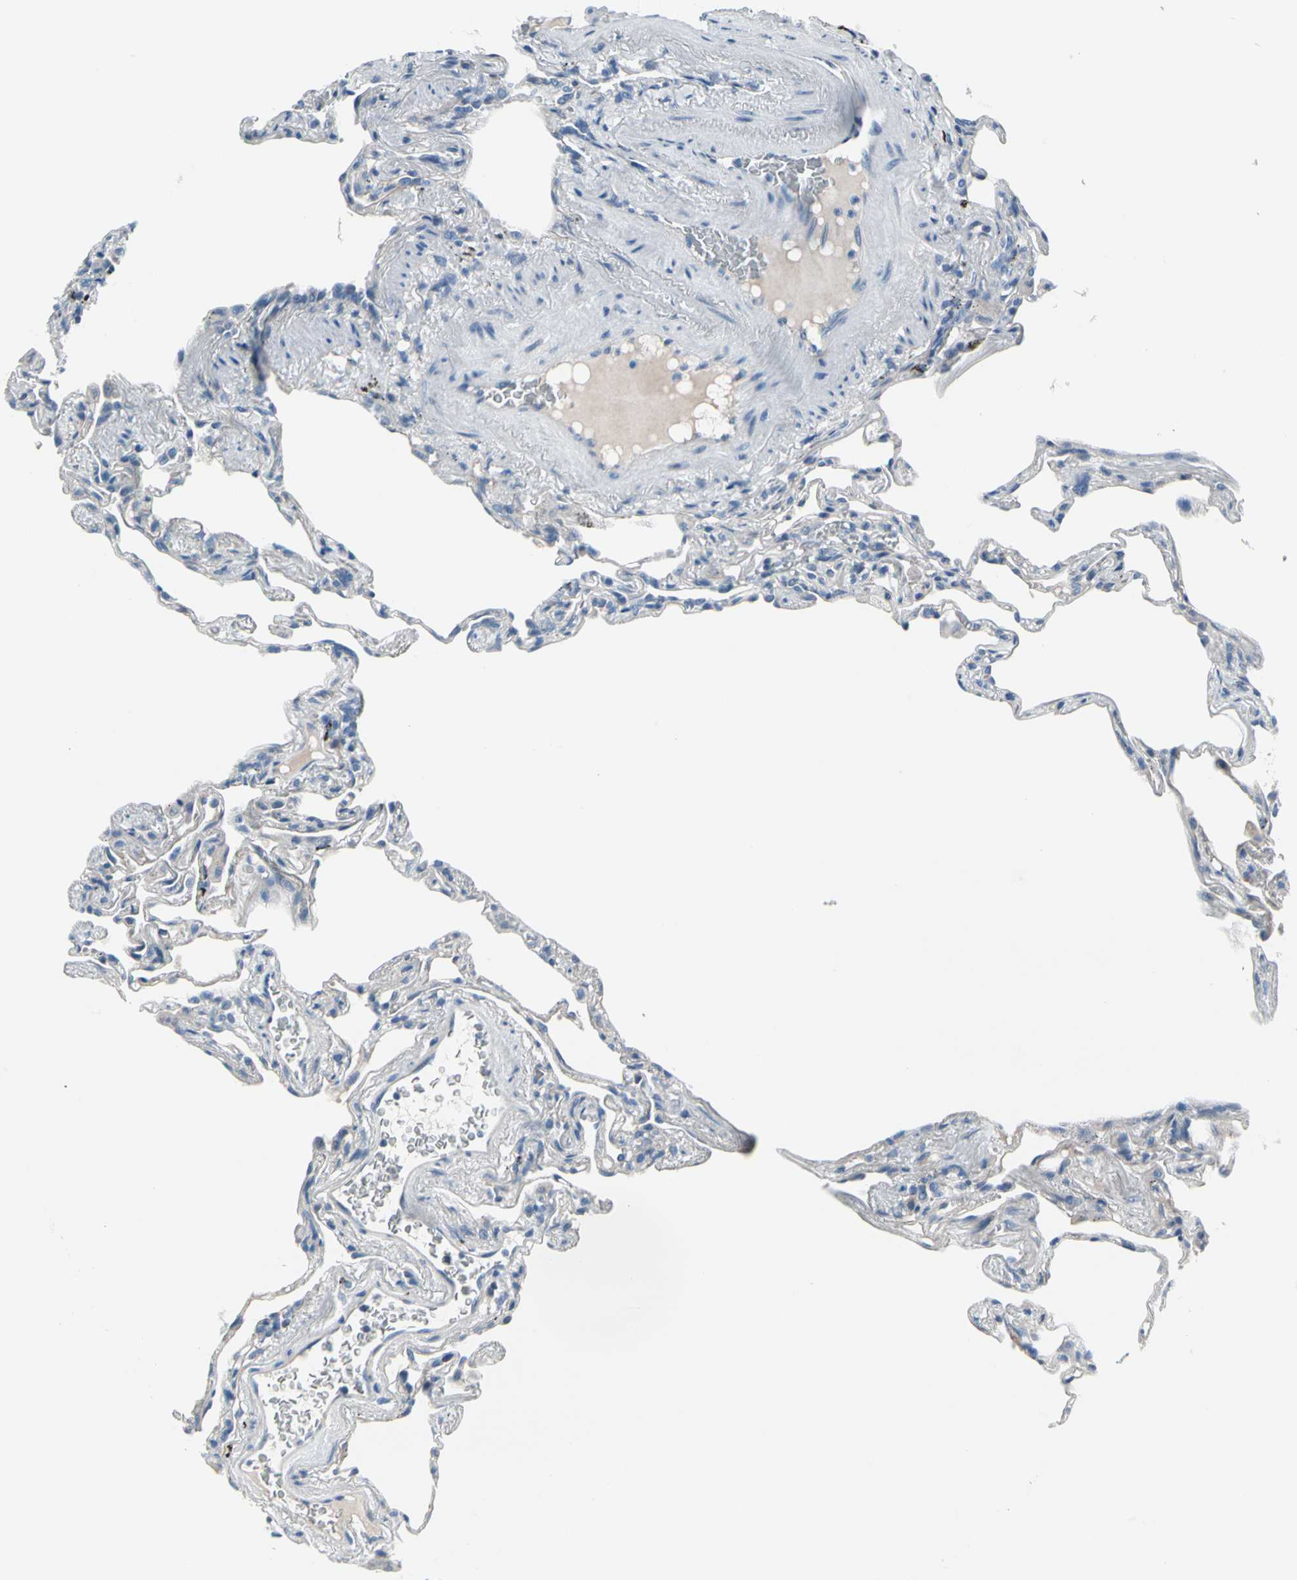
{"staining": {"intensity": "negative", "quantity": "none", "location": "none"}, "tissue": "lung", "cell_type": "Alveolar cells", "image_type": "normal", "snomed": [{"axis": "morphology", "description": "Normal tissue, NOS"}, {"axis": "morphology", "description": "Inflammation, NOS"}, {"axis": "topography", "description": "Lung"}], "caption": "Photomicrograph shows no significant protein staining in alveolar cells of normal lung.", "gene": "PGR", "patient": {"sex": "male", "age": 69}}